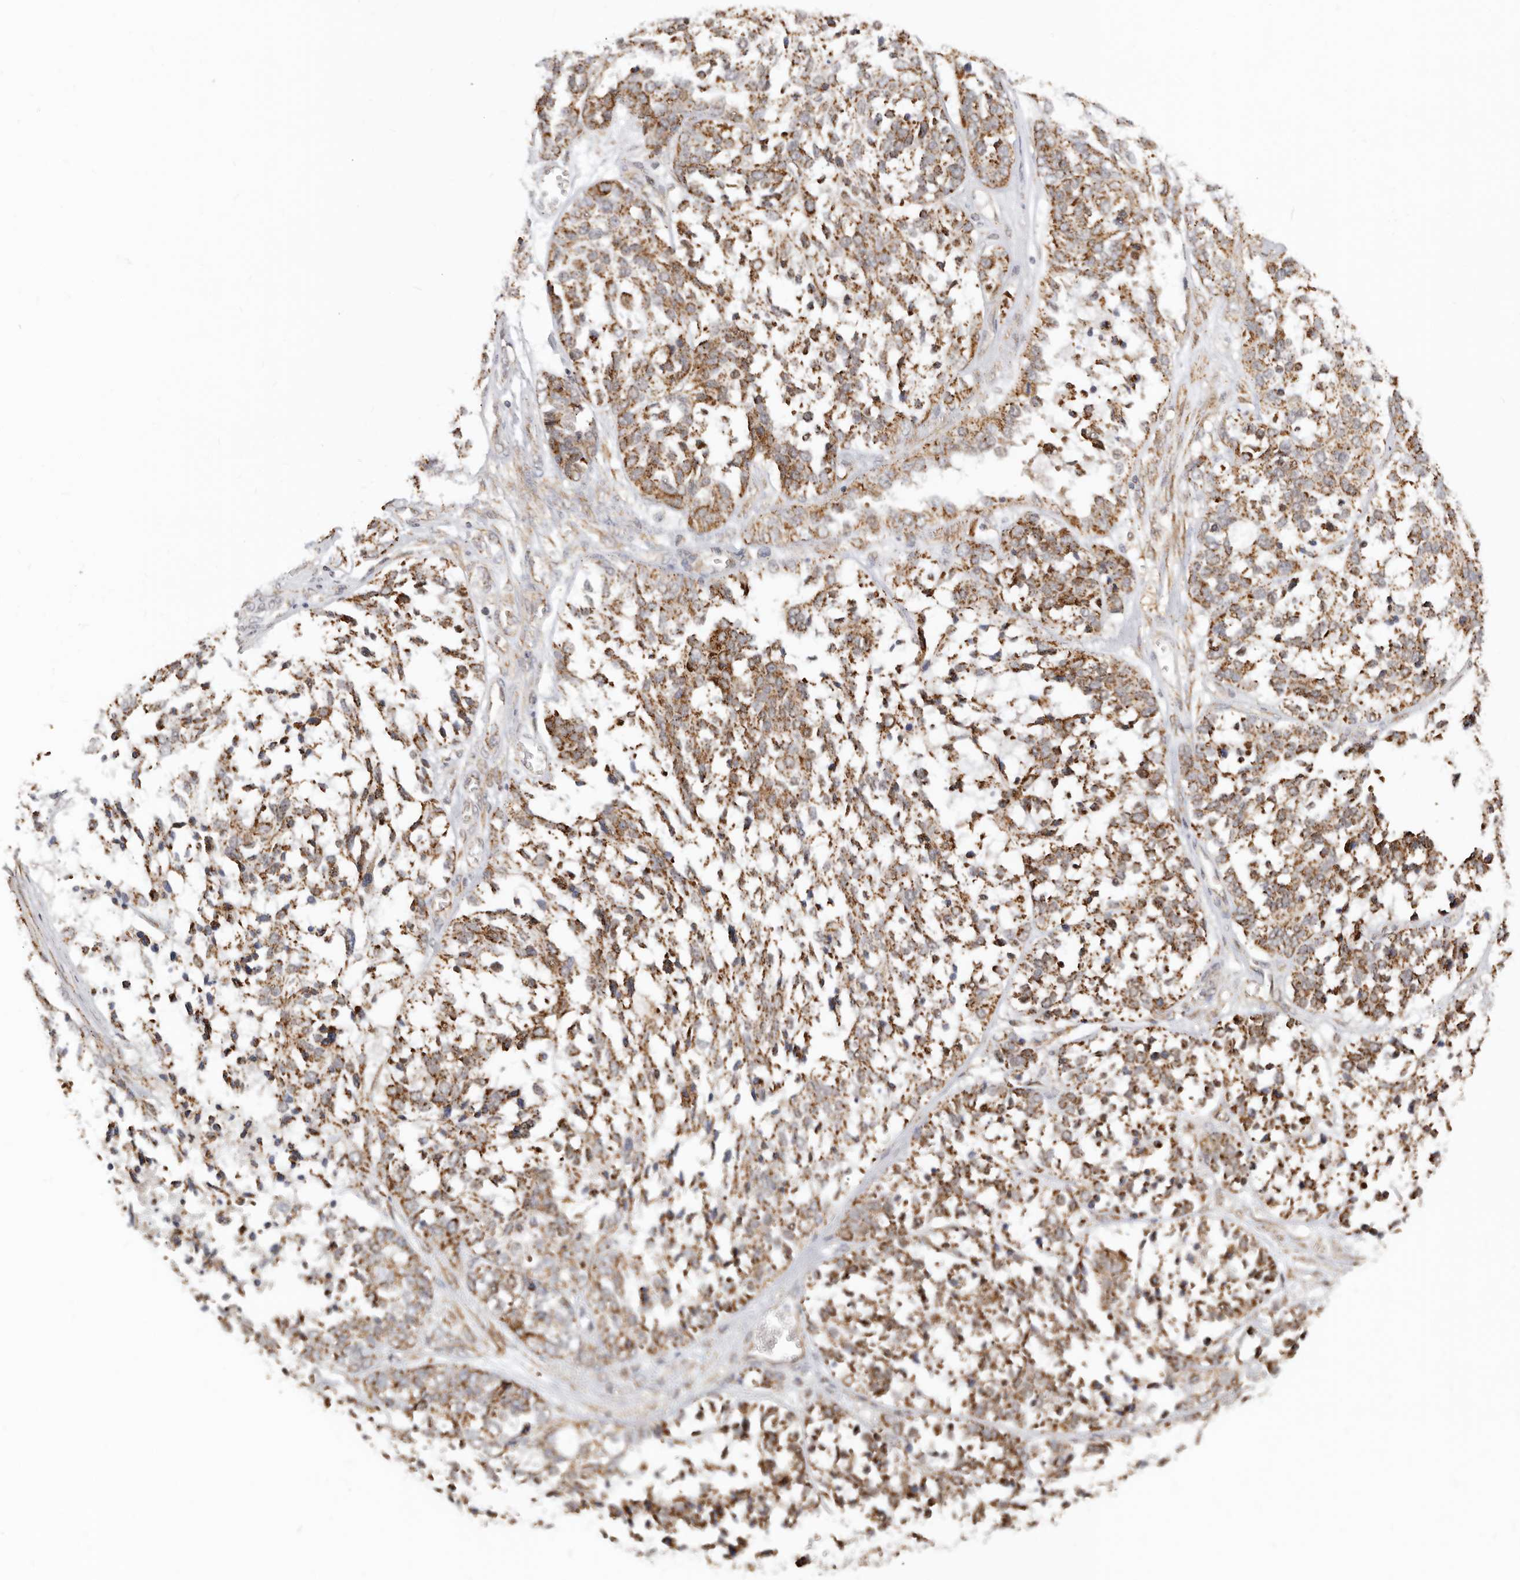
{"staining": {"intensity": "moderate", "quantity": ">75%", "location": "cytoplasmic/membranous"}, "tissue": "ovarian cancer", "cell_type": "Tumor cells", "image_type": "cancer", "snomed": [{"axis": "morphology", "description": "Cystadenocarcinoma, serous, NOS"}, {"axis": "topography", "description": "Ovary"}], "caption": "Immunohistochemical staining of human ovarian cancer exhibits medium levels of moderate cytoplasmic/membranous protein expression in approximately >75% of tumor cells.", "gene": "USP49", "patient": {"sex": "female", "age": 44}}